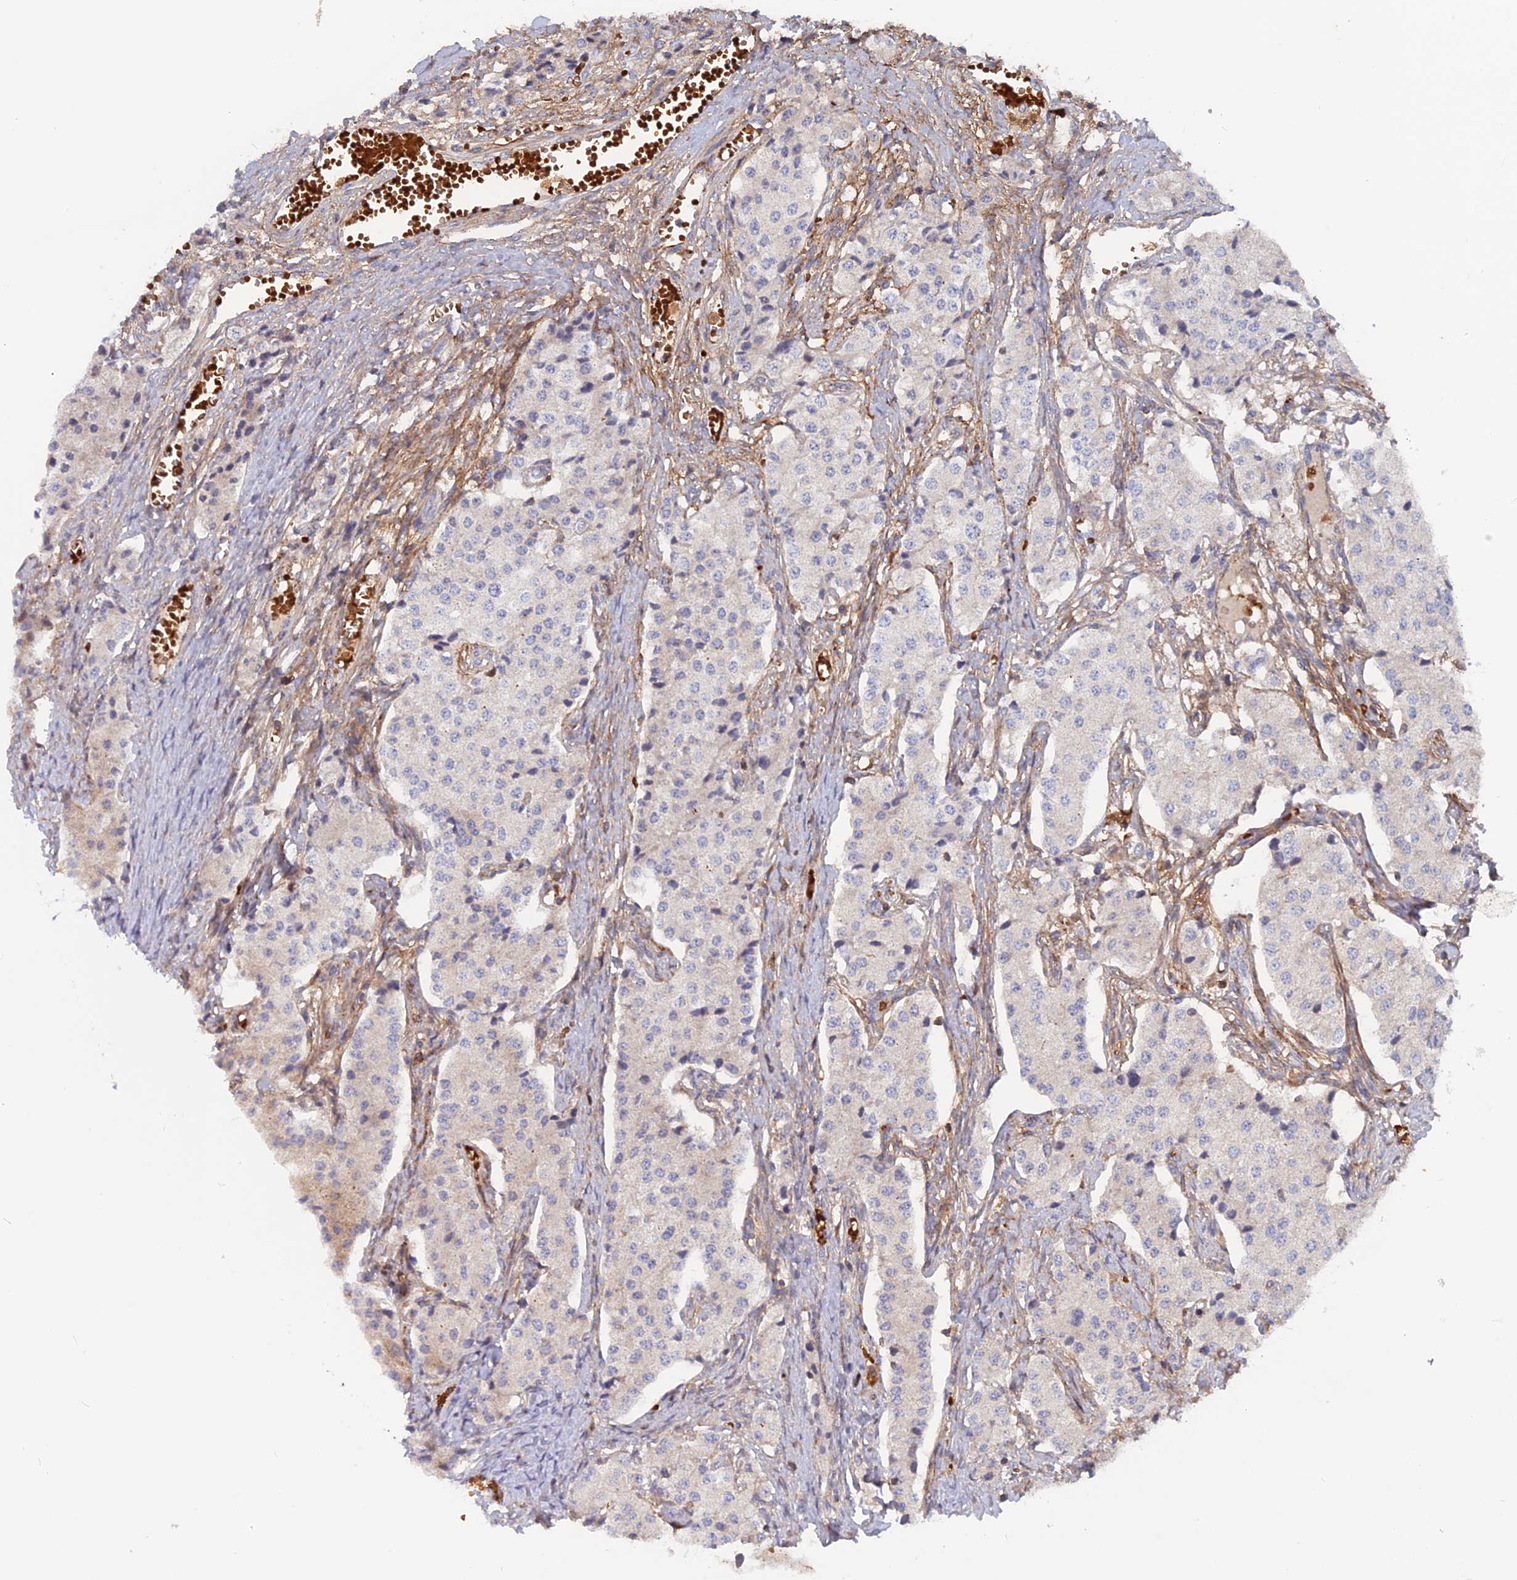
{"staining": {"intensity": "negative", "quantity": "none", "location": "none"}, "tissue": "carcinoid", "cell_type": "Tumor cells", "image_type": "cancer", "snomed": [{"axis": "morphology", "description": "Carcinoid, malignant, NOS"}, {"axis": "topography", "description": "Colon"}], "caption": "A high-resolution micrograph shows immunohistochemistry staining of carcinoid (malignant), which reveals no significant staining in tumor cells. (DAB immunohistochemistry visualized using brightfield microscopy, high magnification).", "gene": "CPNE7", "patient": {"sex": "female", "age": 52}}